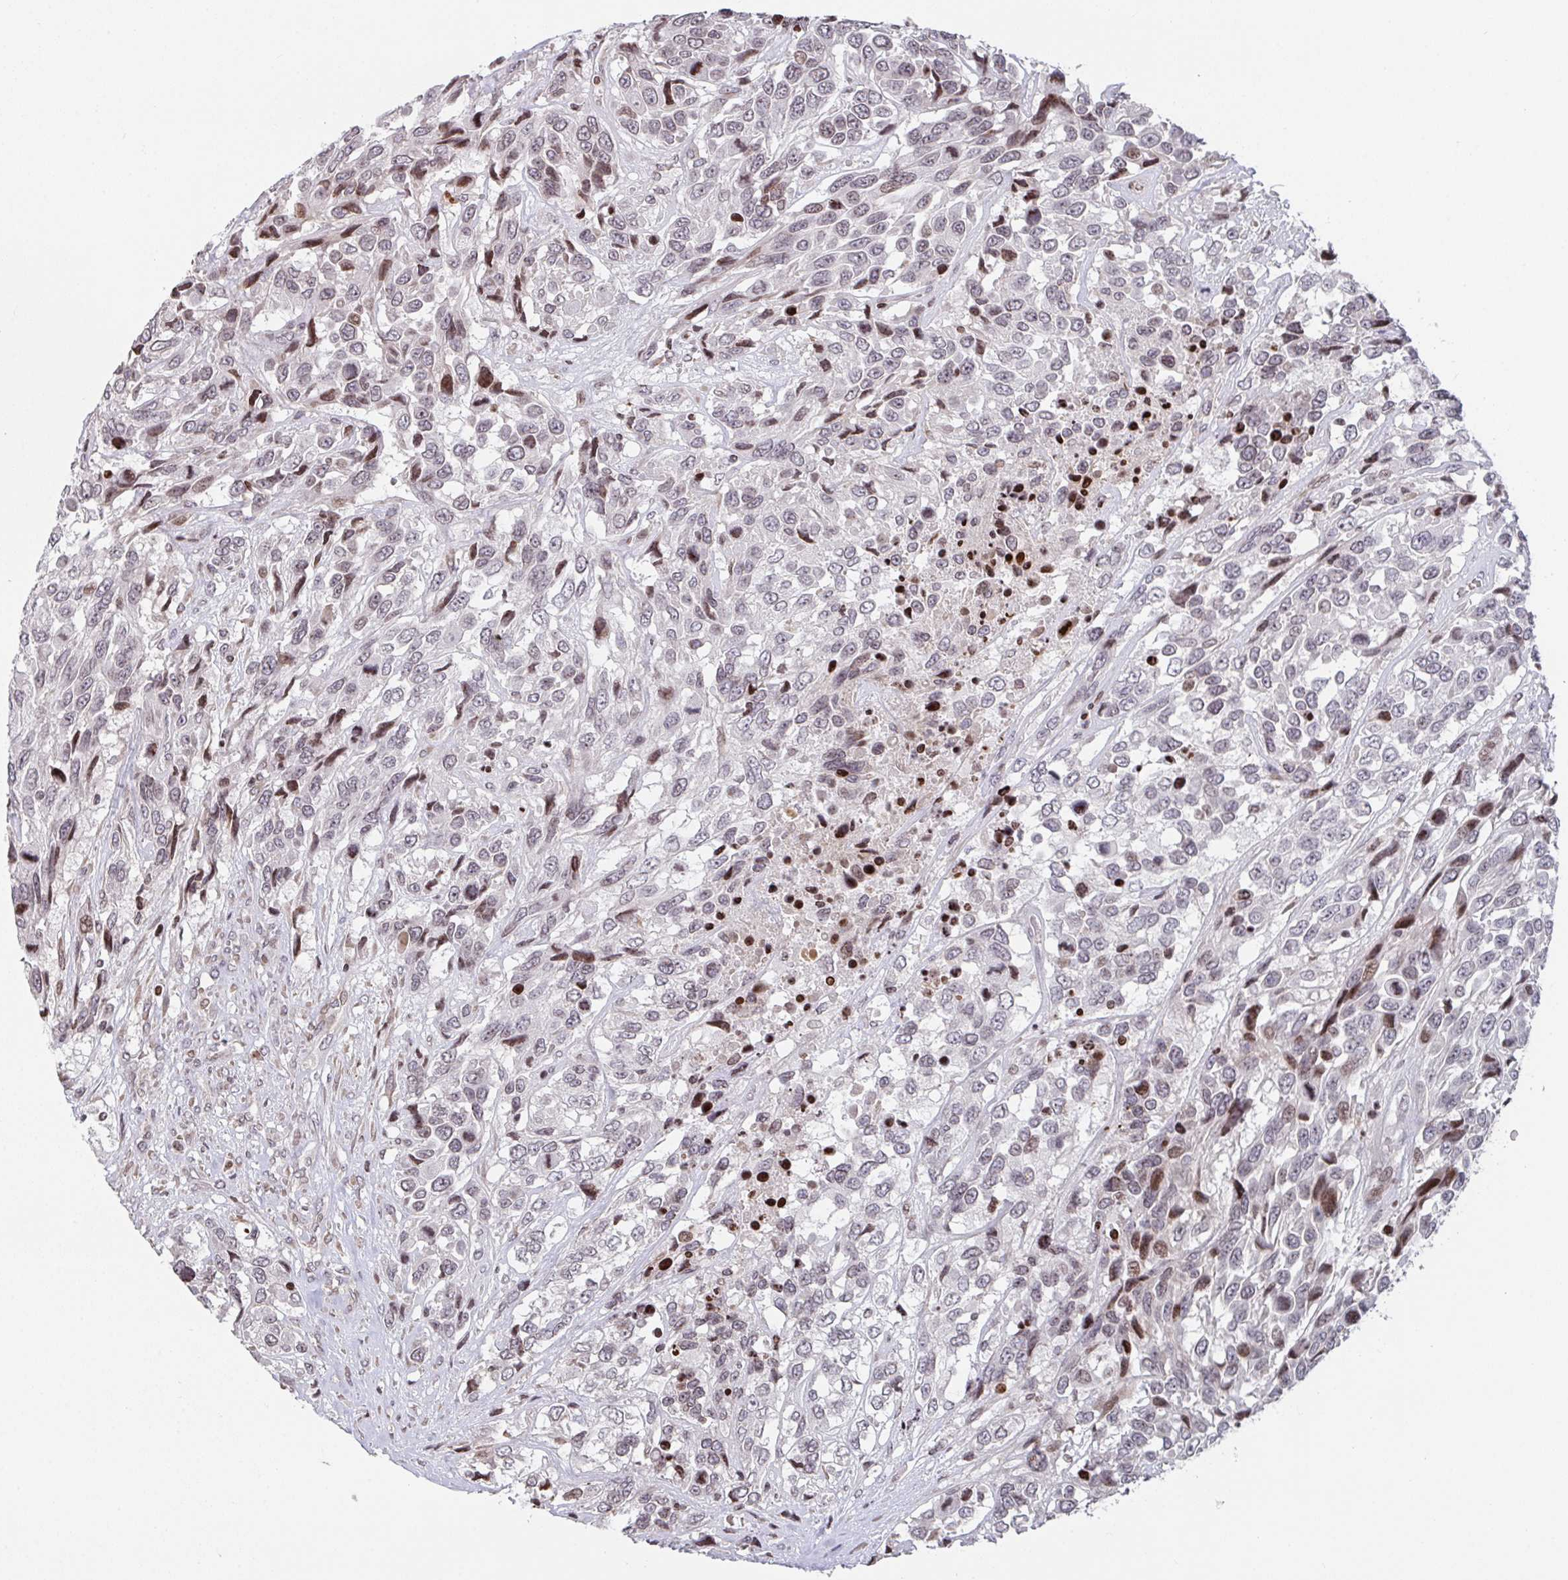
{"staining": {"intensity": "strong", "quantity": "<25%", "location": "nuclear"}, "tissue": "urothelial cancer", "cell_type": "Tumor cells", "image_type": "cancer", "snomed": [{"axis": "morphology", "description": "Urothelial carcinoma, High grade"}, {"axis": "topography", "description": "Urinary bladder"}], "caption": "This histopathology image exhibits immunohistochemistry staining of human urothelial cancer, with medium strong nuclear staining in about <25% of tumor cells.", "gene": "PCDHB8", "patient": {"sex": "female", "age": 70}}